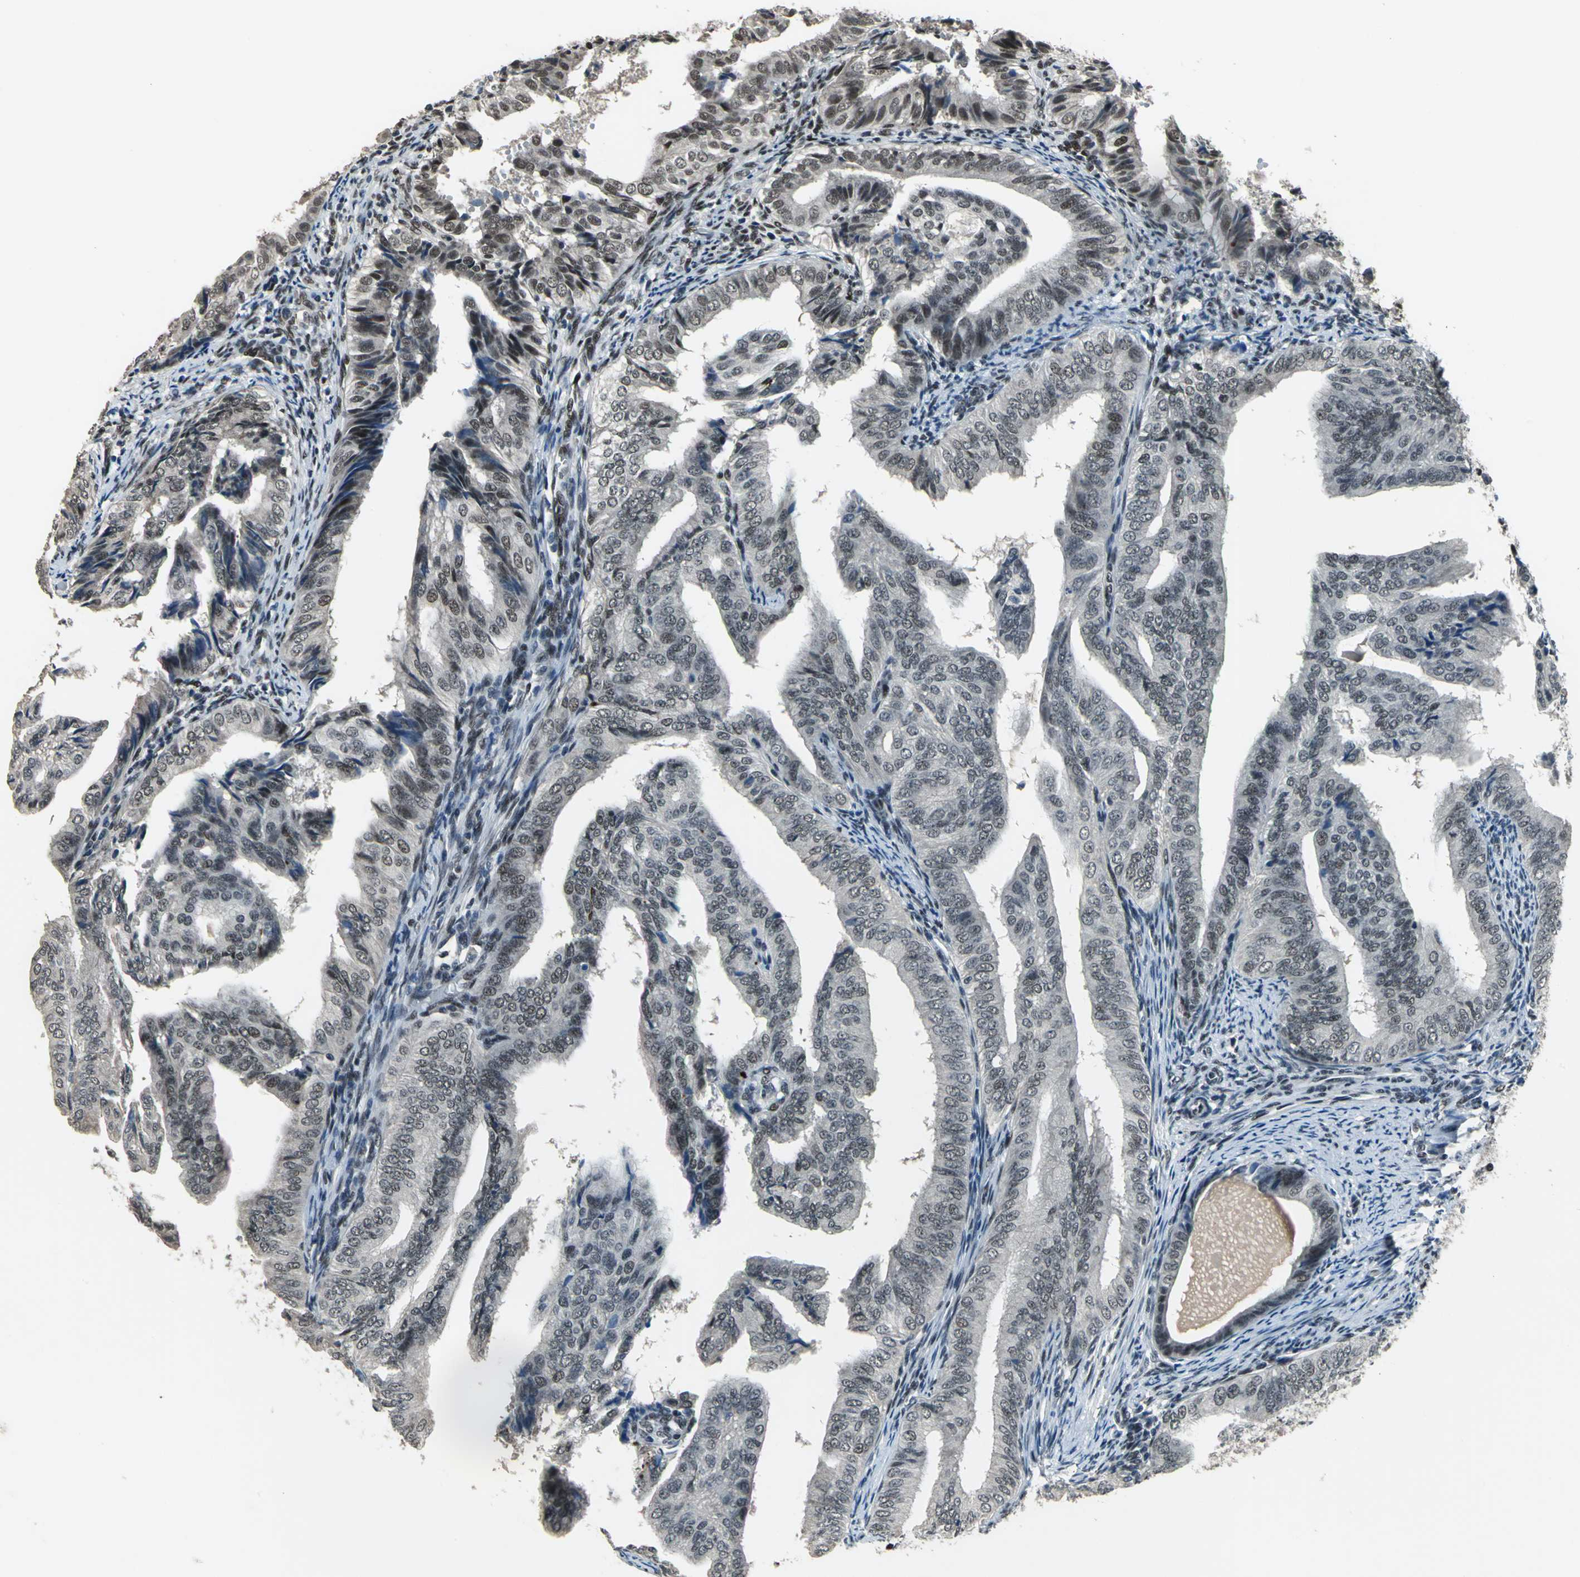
{"staining": {"intensity": "weak", "quantity": "<25%", "location": "nuclear"}, "tissue": "endometrial cancer", "cell_type": "Tumor cells", "image_type": "cancer", "snomed": [{"axis": "morphology", "description": "Adenocarcinoma, NOS"}, {"axis": "topography", "description": "Endometrium"}], "caption": "Immunohistochemistry (IHC) of endometrial cancer shows no positivity in tumor cells.", "gene": "ELF2", "patient": {"sex": "female", "age": 58}}